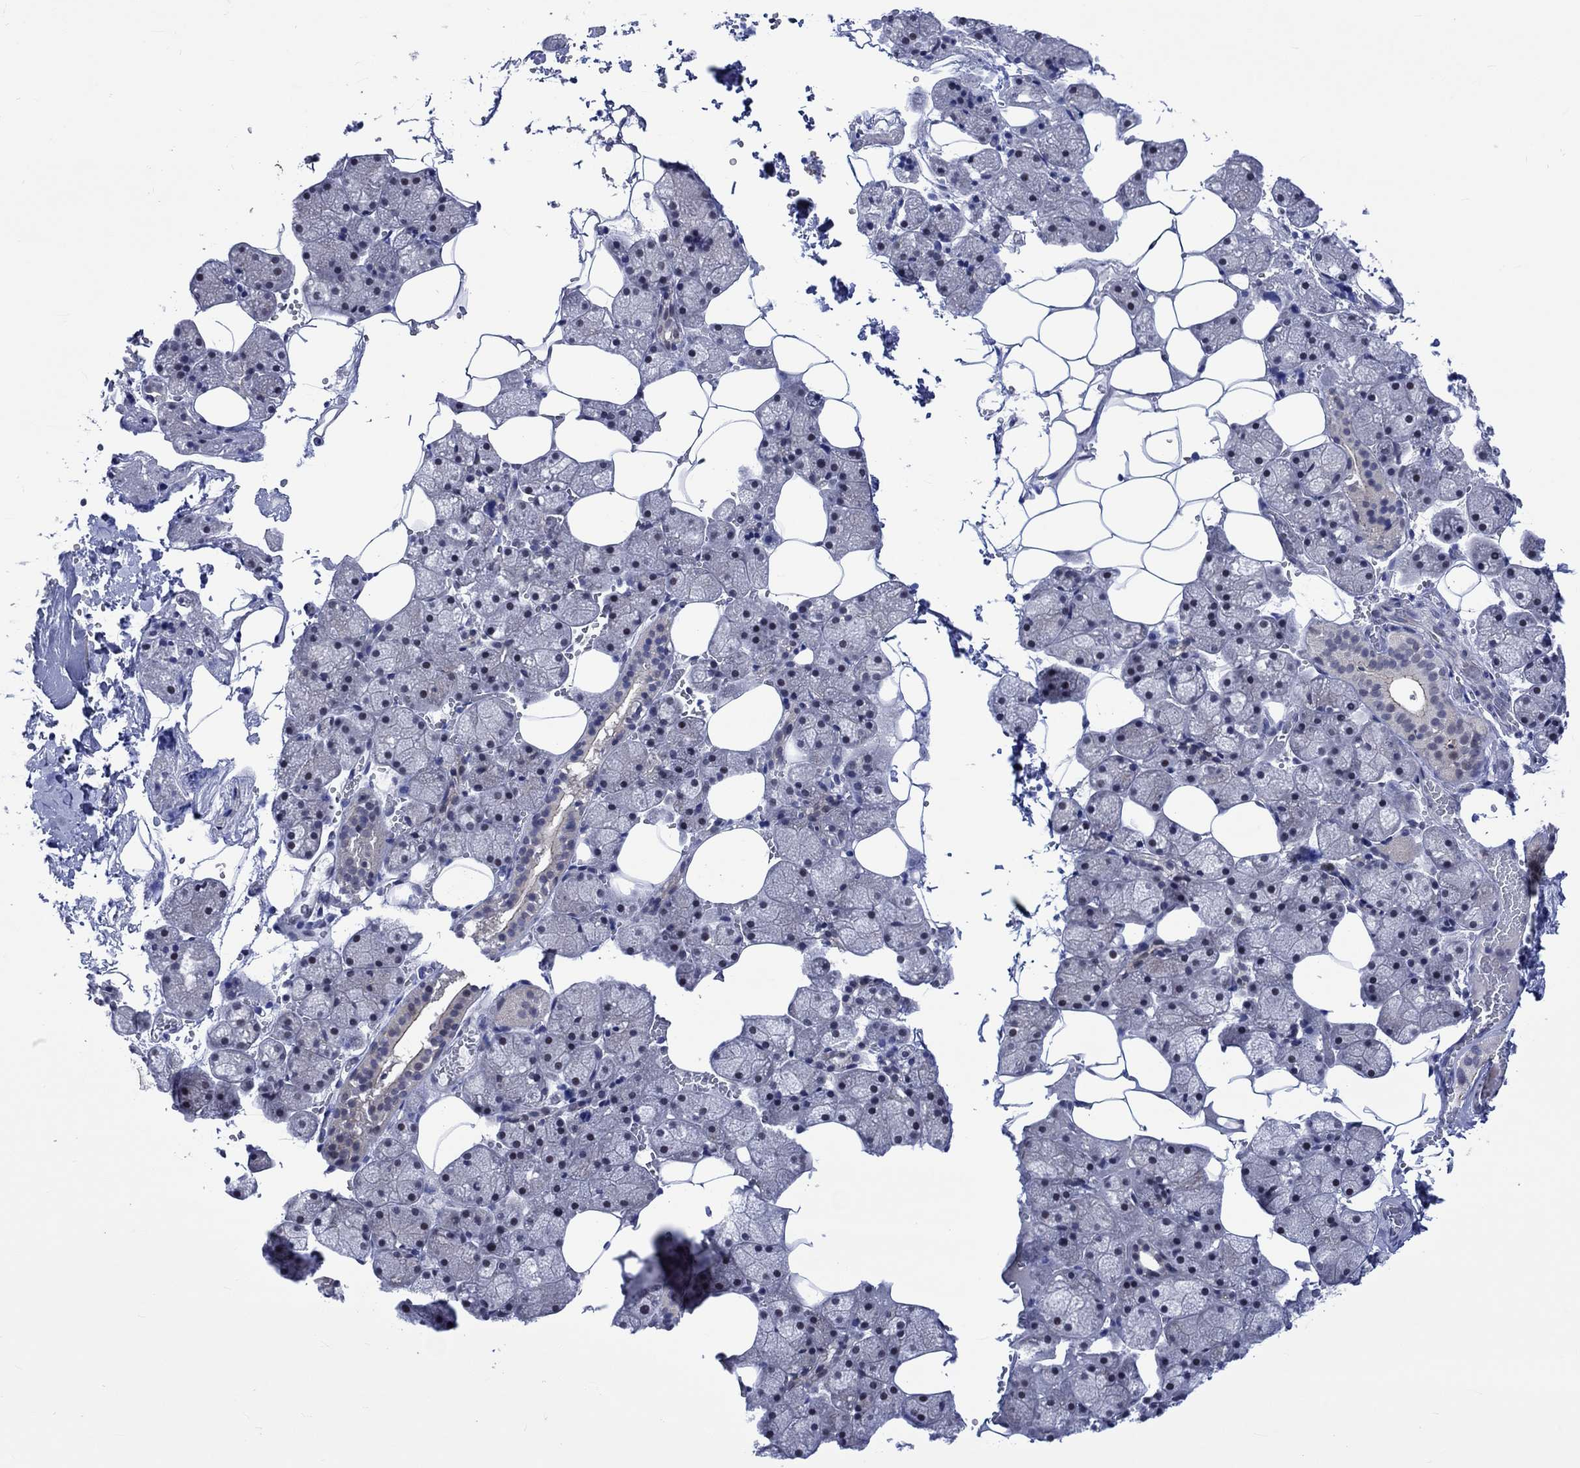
{"staining": {"intensity": "negative", "quantity": "none", "location": "none"}, "tissue": "salivary gland", "cell_type": "Glandular cells", "image_type": "normal", "snomed": [{"axis": "morphology", "description": "Normal tissue, NOS"}, {"axis": "topography", "description": "Salivary gland"}], "caption": "Protein analysis of normal salivary gland displays no significant staining in glandular cells.", "gene": "E2F8", "patient": {"sex": "male", "age": 38}}